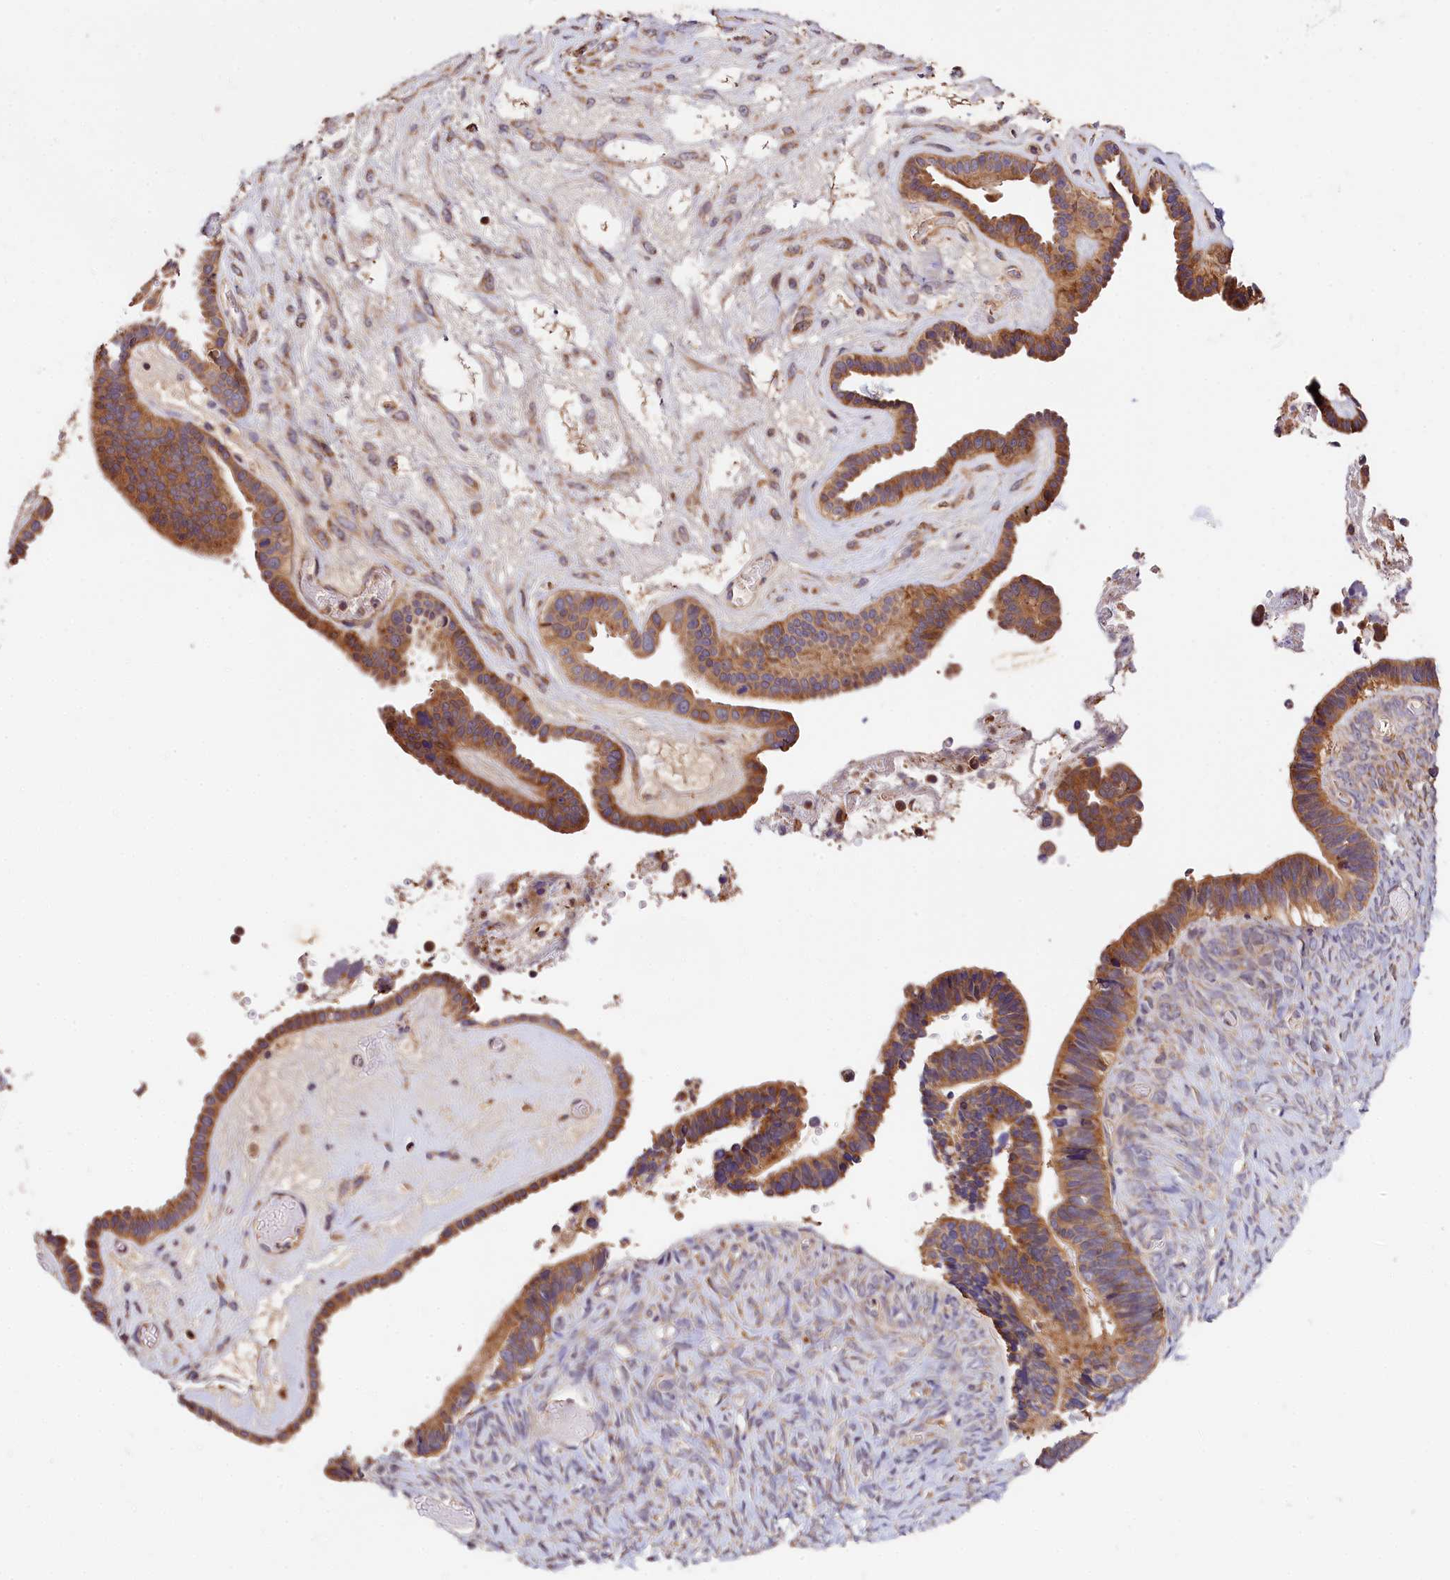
{"staining": {"intensity": "moderate", "quantity": ">75%", "location": "cytoplasmic/membranous"}, "tissue": "ovarian cancer", "cell_type": "Tumor cells", "image_type": "cancer", "snomed": [{"axis": "morphology", "description": "Cystadenocarcinoma, serous, NOS"}, {"axis": "topography", "description": "Ovary"}], "caption": "Ovarian cancer stained with immunohistochemistry (IHC) exhibits moderate cytoplasmic/membranous staining in about >75% of tumor cells.", "gene": "KPTN", "patient": {"sex": "female", "age": 56}}